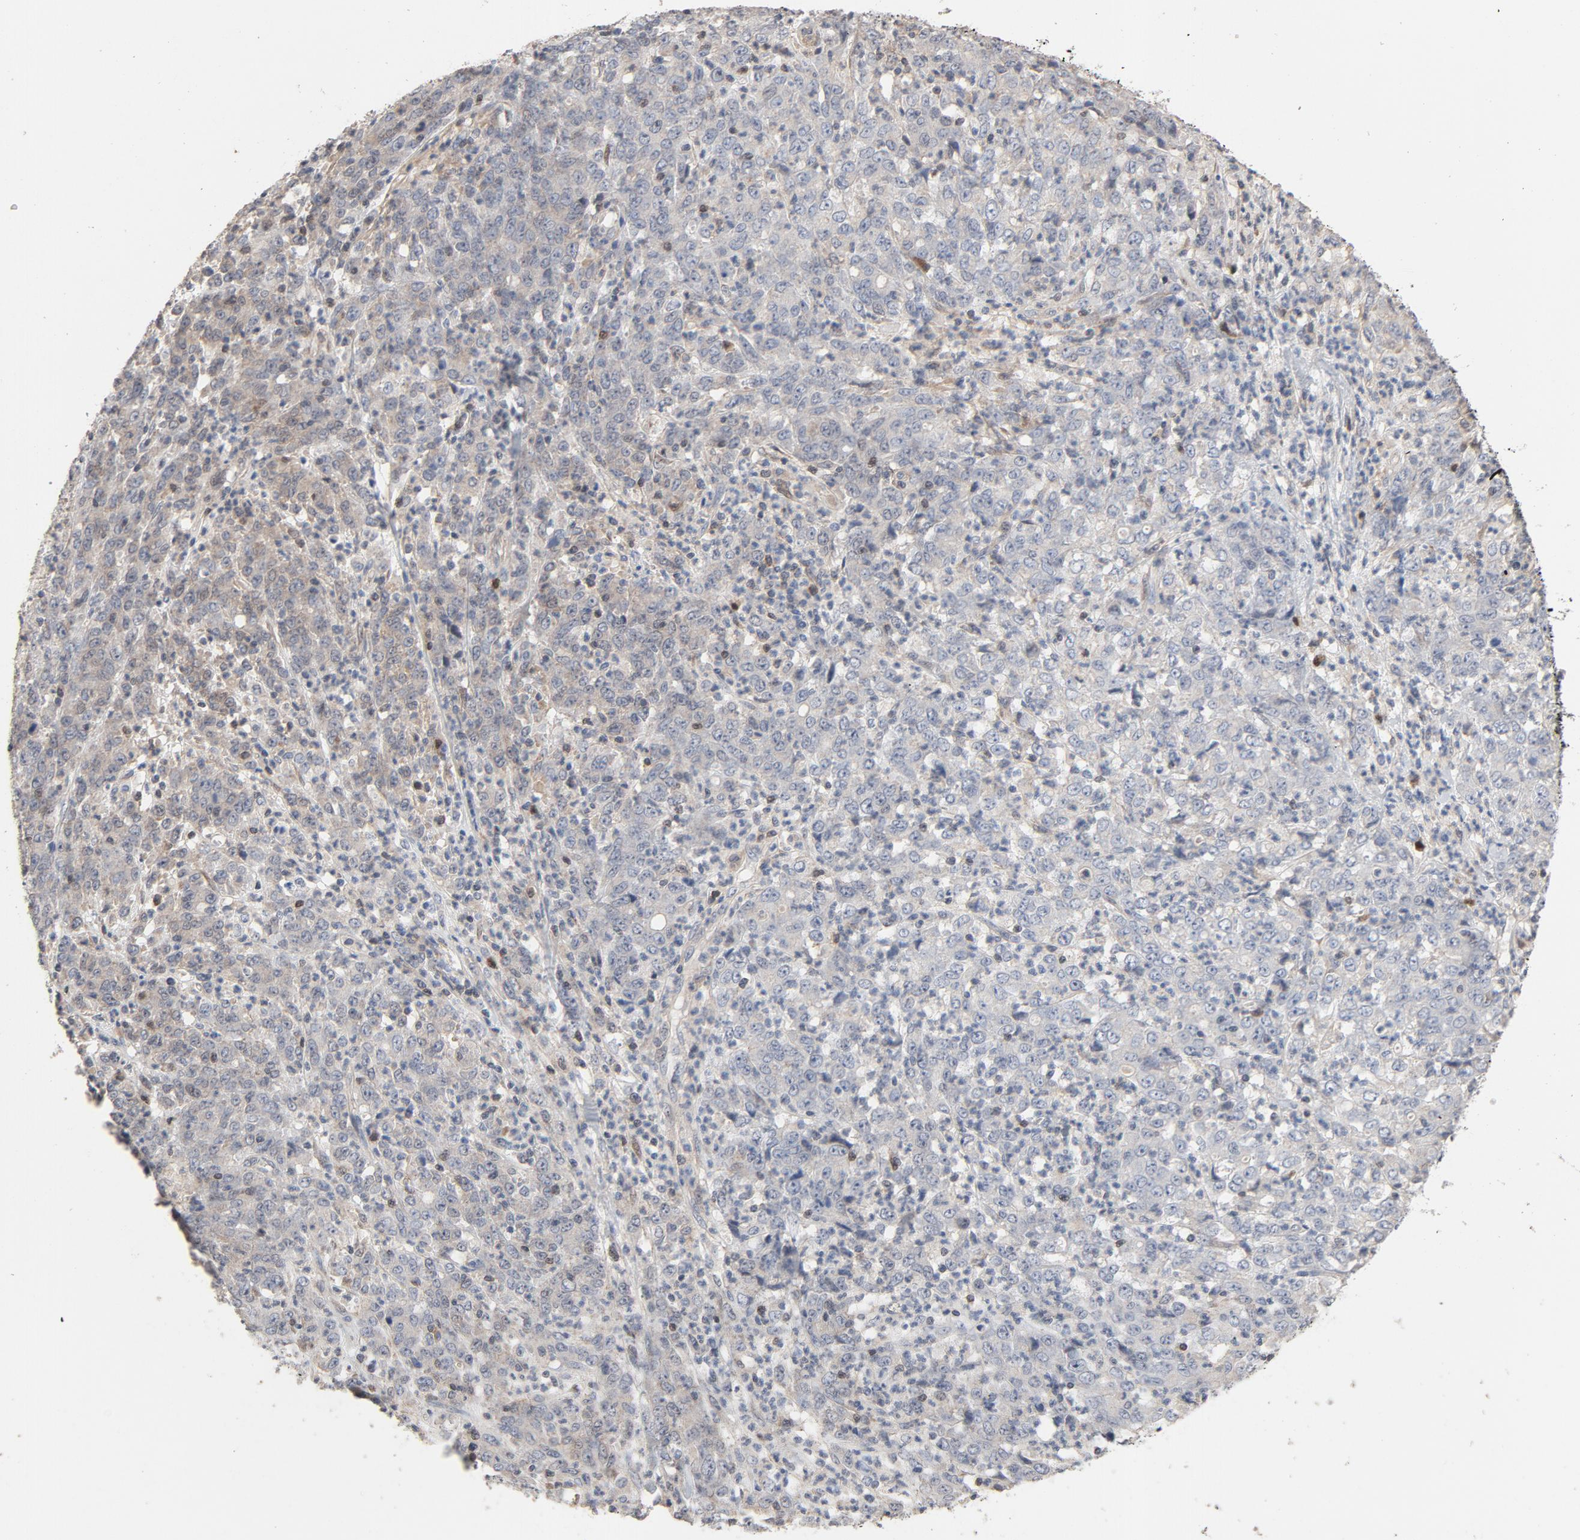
{"staining": {"intensity": "weak", "quantity": "25%-75%", "location": "cytoplasmic/membranous"}, "tissue": "stomach cancer", "cell_type": "Tumor cells", "image_type": "cancer", "snomed": [{"axis": "morphology", "description": "Adenocarcinoma, NOS"}, {"axis": "topography", "description": "Stomach, lower"}], "caption": "This is an image of IHC staining of stomach cancer, which shows weak staining in the cytoplasmic/membranous of tumor cells.", "gene": "CDK6", "patient": {"sex": "female", "age": 71}}